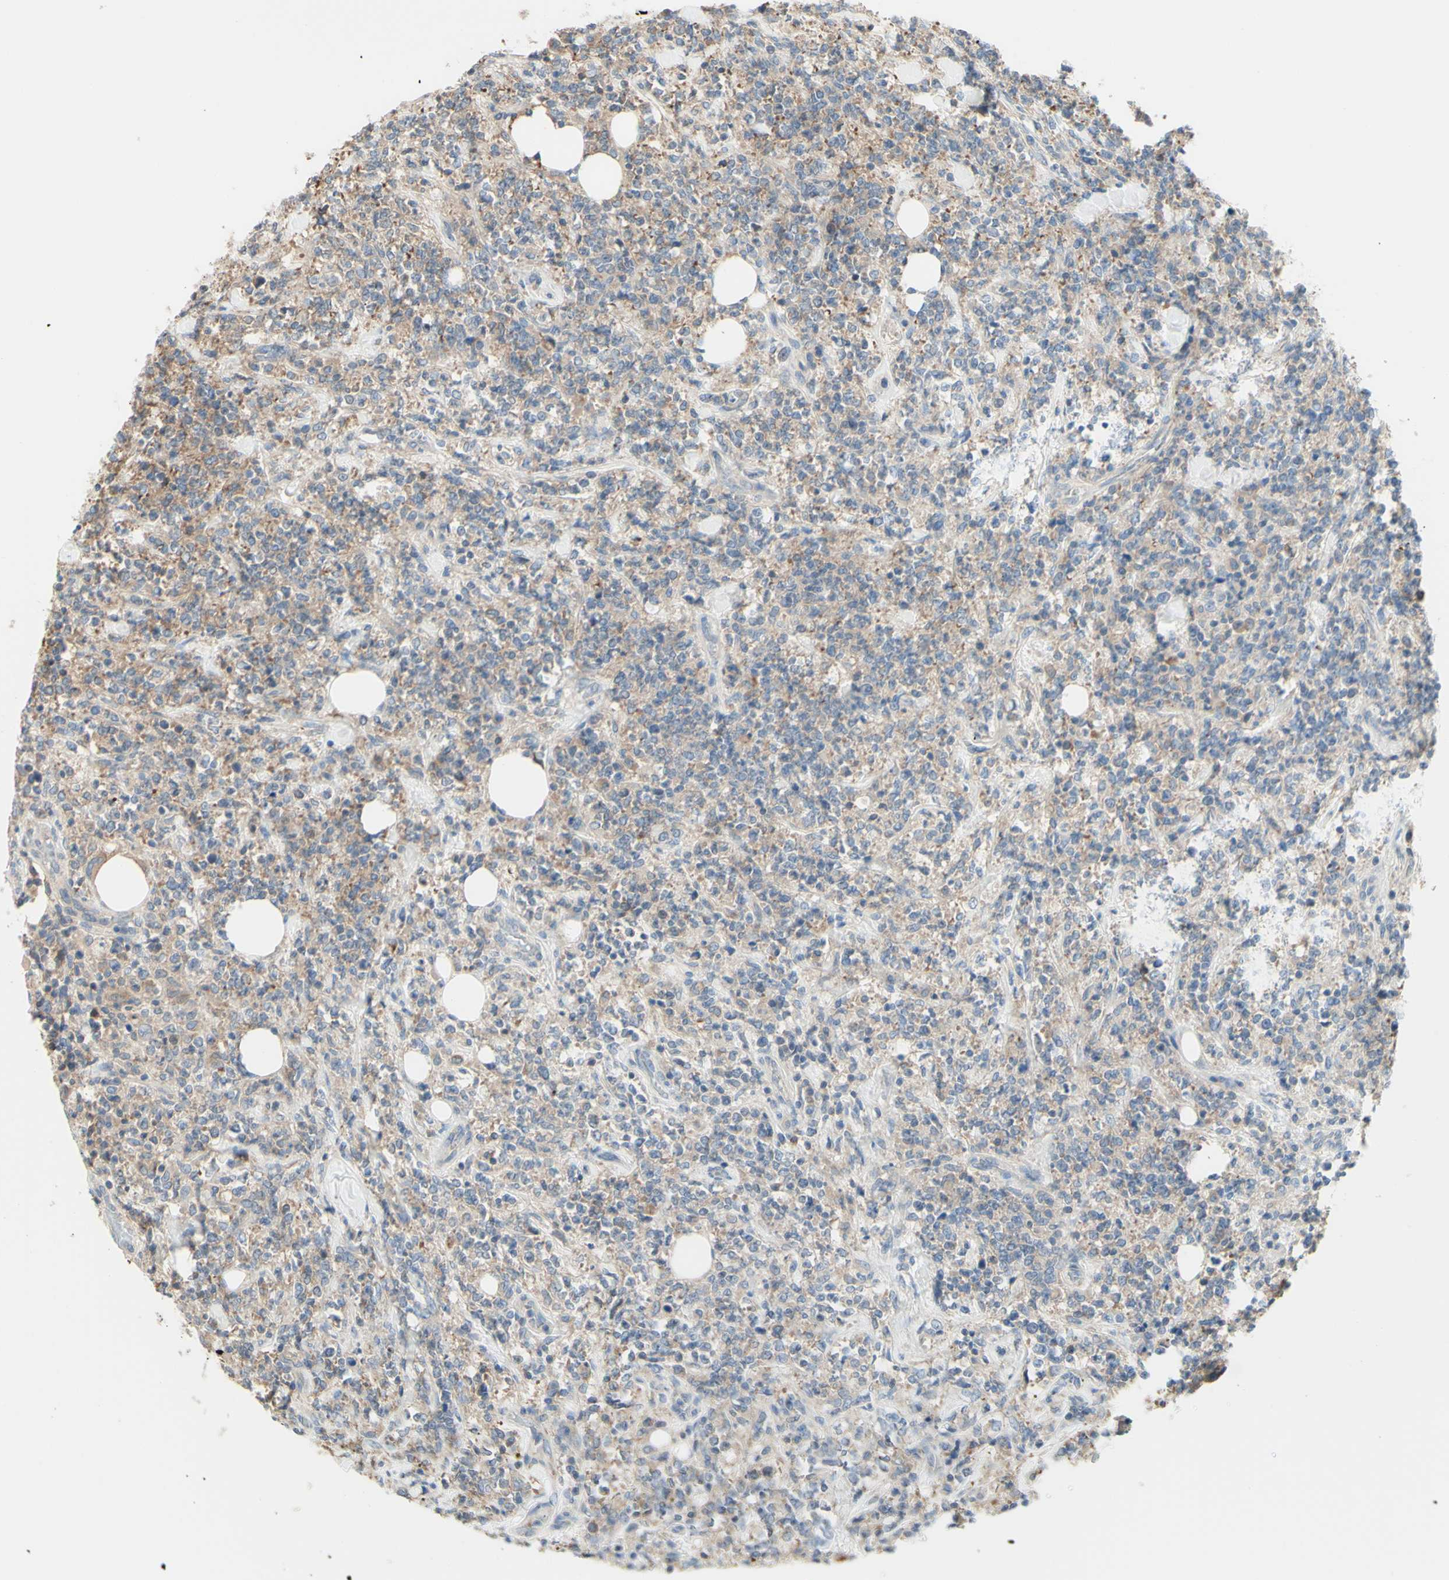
{"staining": {"intensity": "weak", "quantity": ">75%", "location": "cytoplasmic/membranous"}, "tissue": "lymphoma", "cell_type": "Tumor cells", "image_type": "cancer", "snomed": [{"axis": "morphology", "description": "Malignant lymphoma, non-Hodgkin's type, High grade"}, {"axis": "topography", "description": "Soft tissue"}], "caption": "Immunohistochemistry (IHC) photomicrograph of neoplastic tissue: human malignant lymphoma, non-Hodgkin's type (high-grade) stained using immunohistochemistry demonstrates low levels of weak protein expression localized specifically in the cytoplasmic/membranous of tumor cells, appearing as a cytoplasmic/membranous brown color.", "gene": "MTM1", "patient": {"sex": "male", "age": 18}}